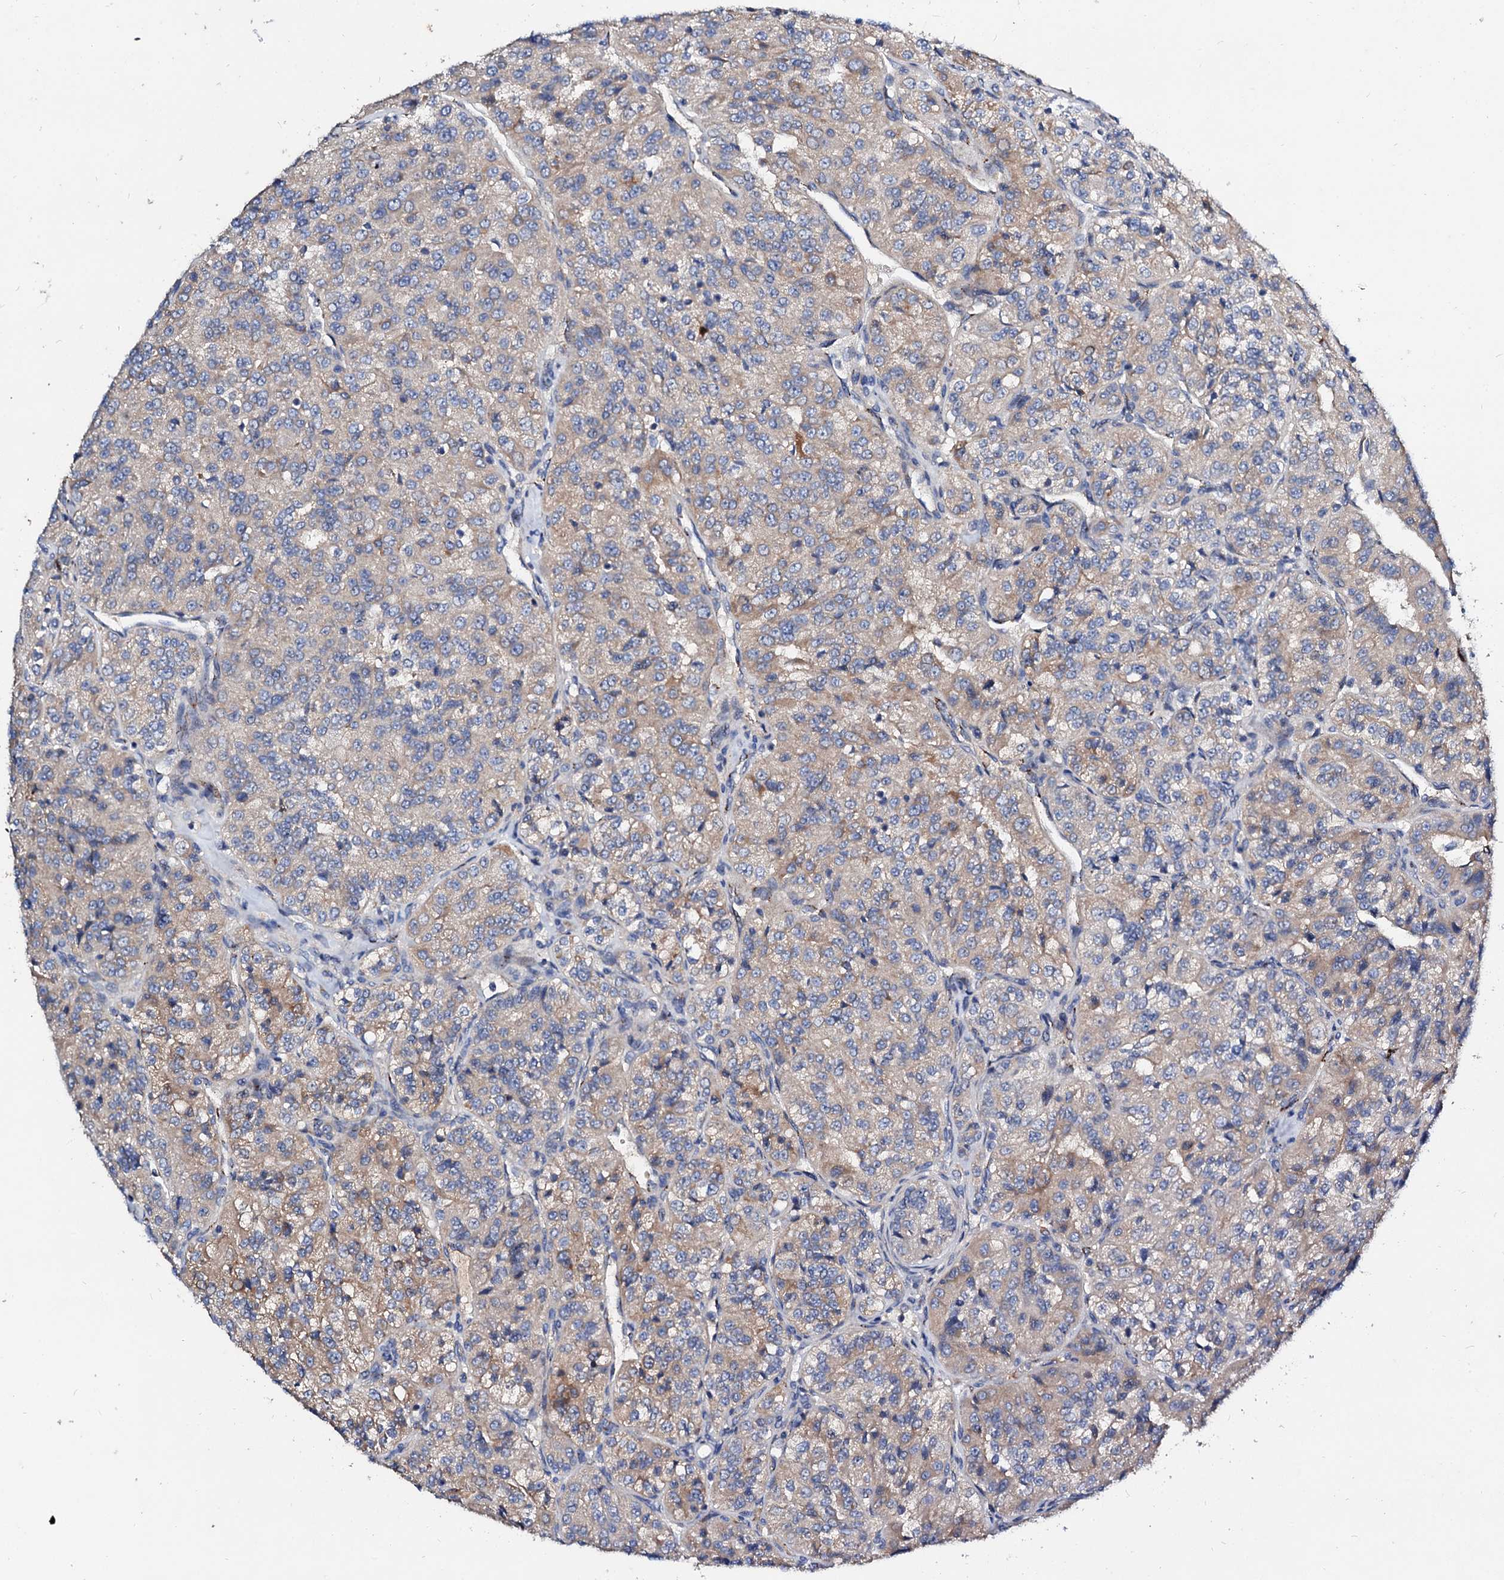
{"staining": {"intensity": "weak", "quantity": "25%-75%", "location": "cytoplasmic/membranous"}, "tissue": "renal cancer", "cell_type": "Tumor cells", "image_type": "cancer", "snomed": [{"axis": "morphology", "description": "Adenocarcinoma, NOS"}, {"axis": "topography", "description": "Kidney"}], "caption": "Renal adenocarcinoma was stained to show a protein in brown. There is low levels of weak cytoplasmic/membranous staining in approximately 25%-75% of tumor cells.", "gene": "FIBIN", "patient": {"sex": "female", "age": 63}}